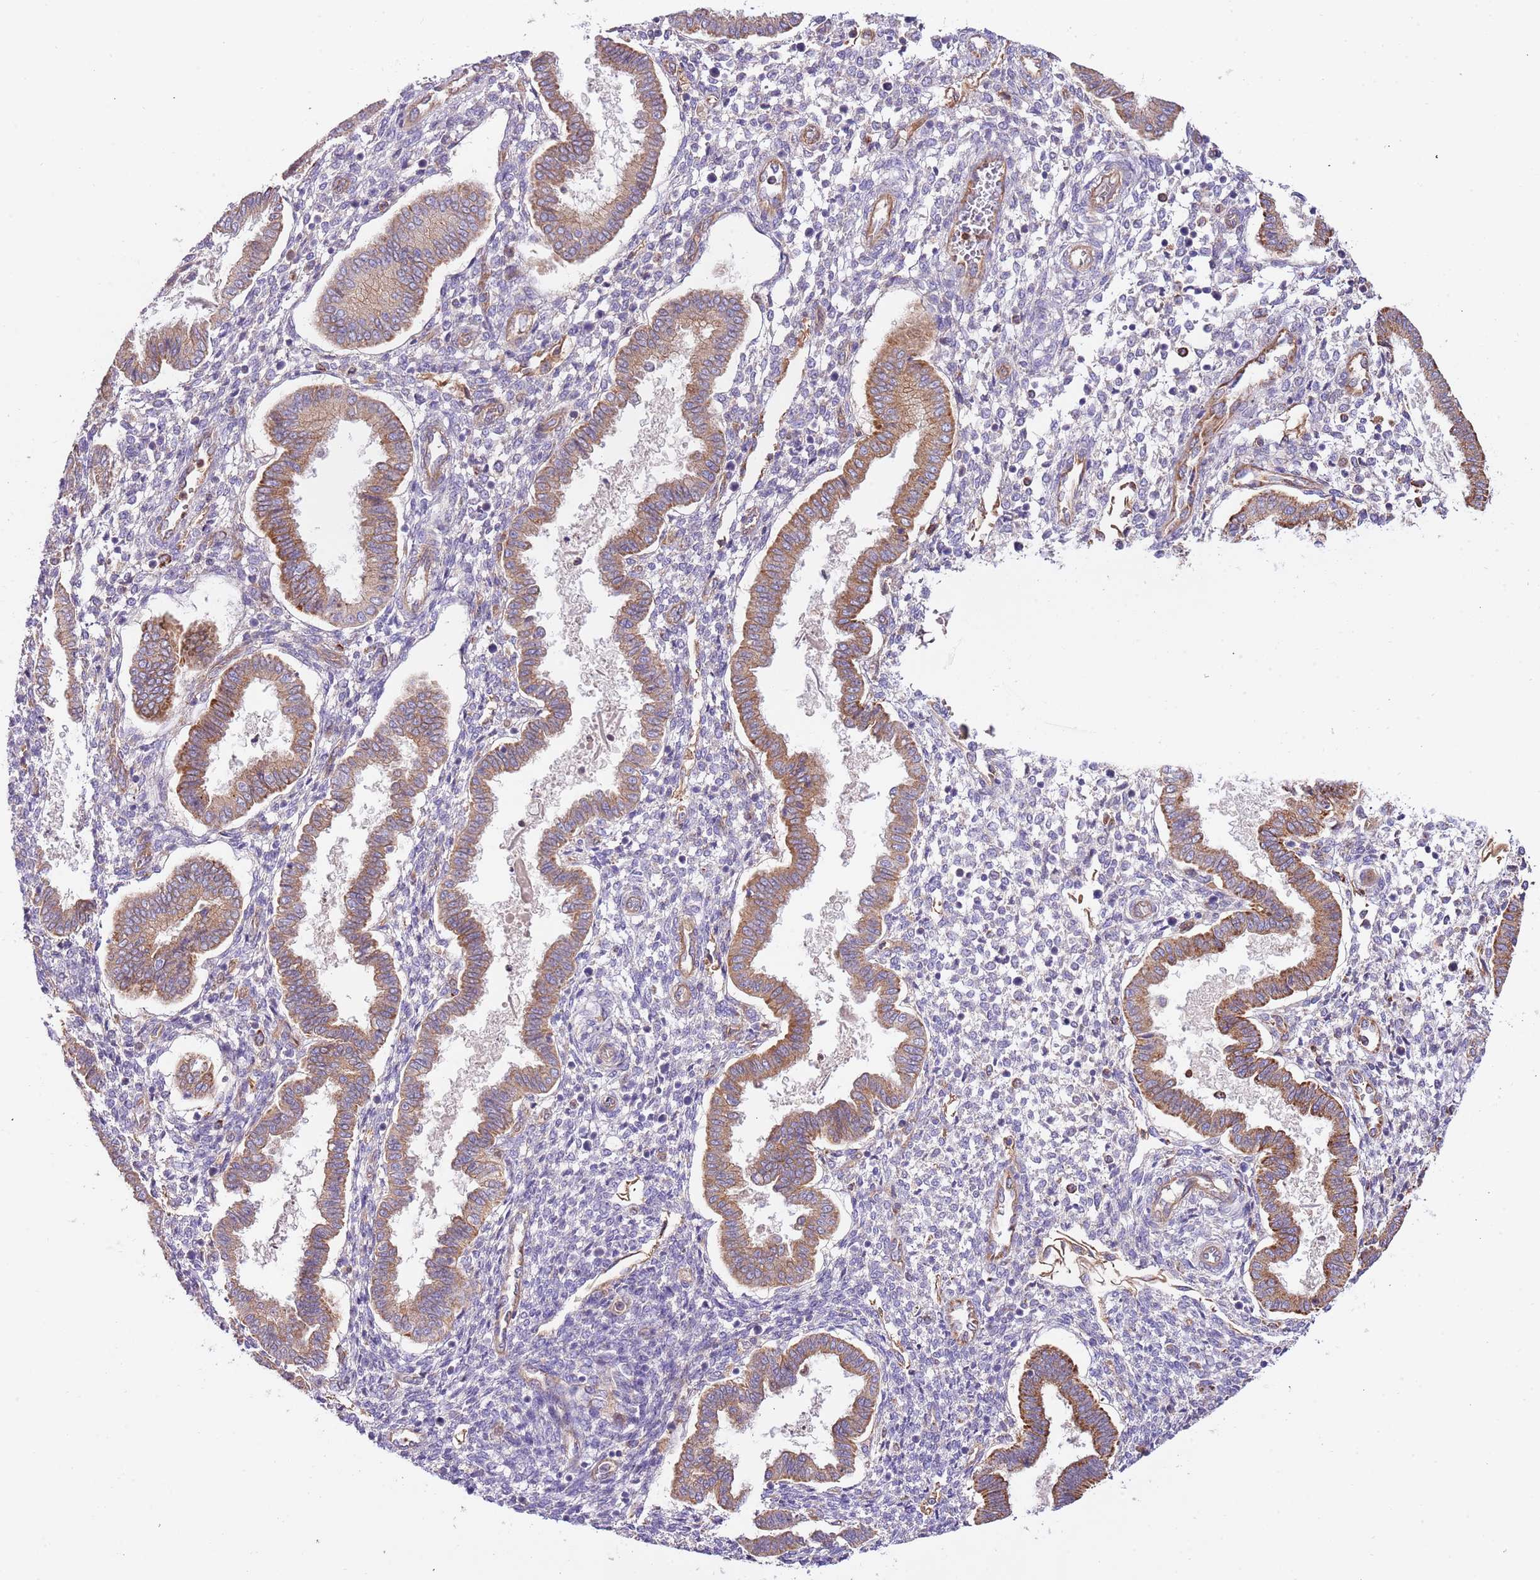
{"staining": {"intensity": "weak", "quantity": "<25%", "location": "cytoplasmic/membranous"}, "tissue": "endometrium", "cell_type": "Cells in endometrial stroma", "image_type": "normal", "snomed": [{"axis": "morphology", "description": "Normal tissue, NOS"}, {"axis": "topography", "description": "Endometrium"}], "caption": "This is an immunohistochemistry (IHC) image of normal human endometrium. There is no staining in cells in endometrial stroma.", "gene": "DOCK6", "patient": {"sex": "female", "age": 24}}